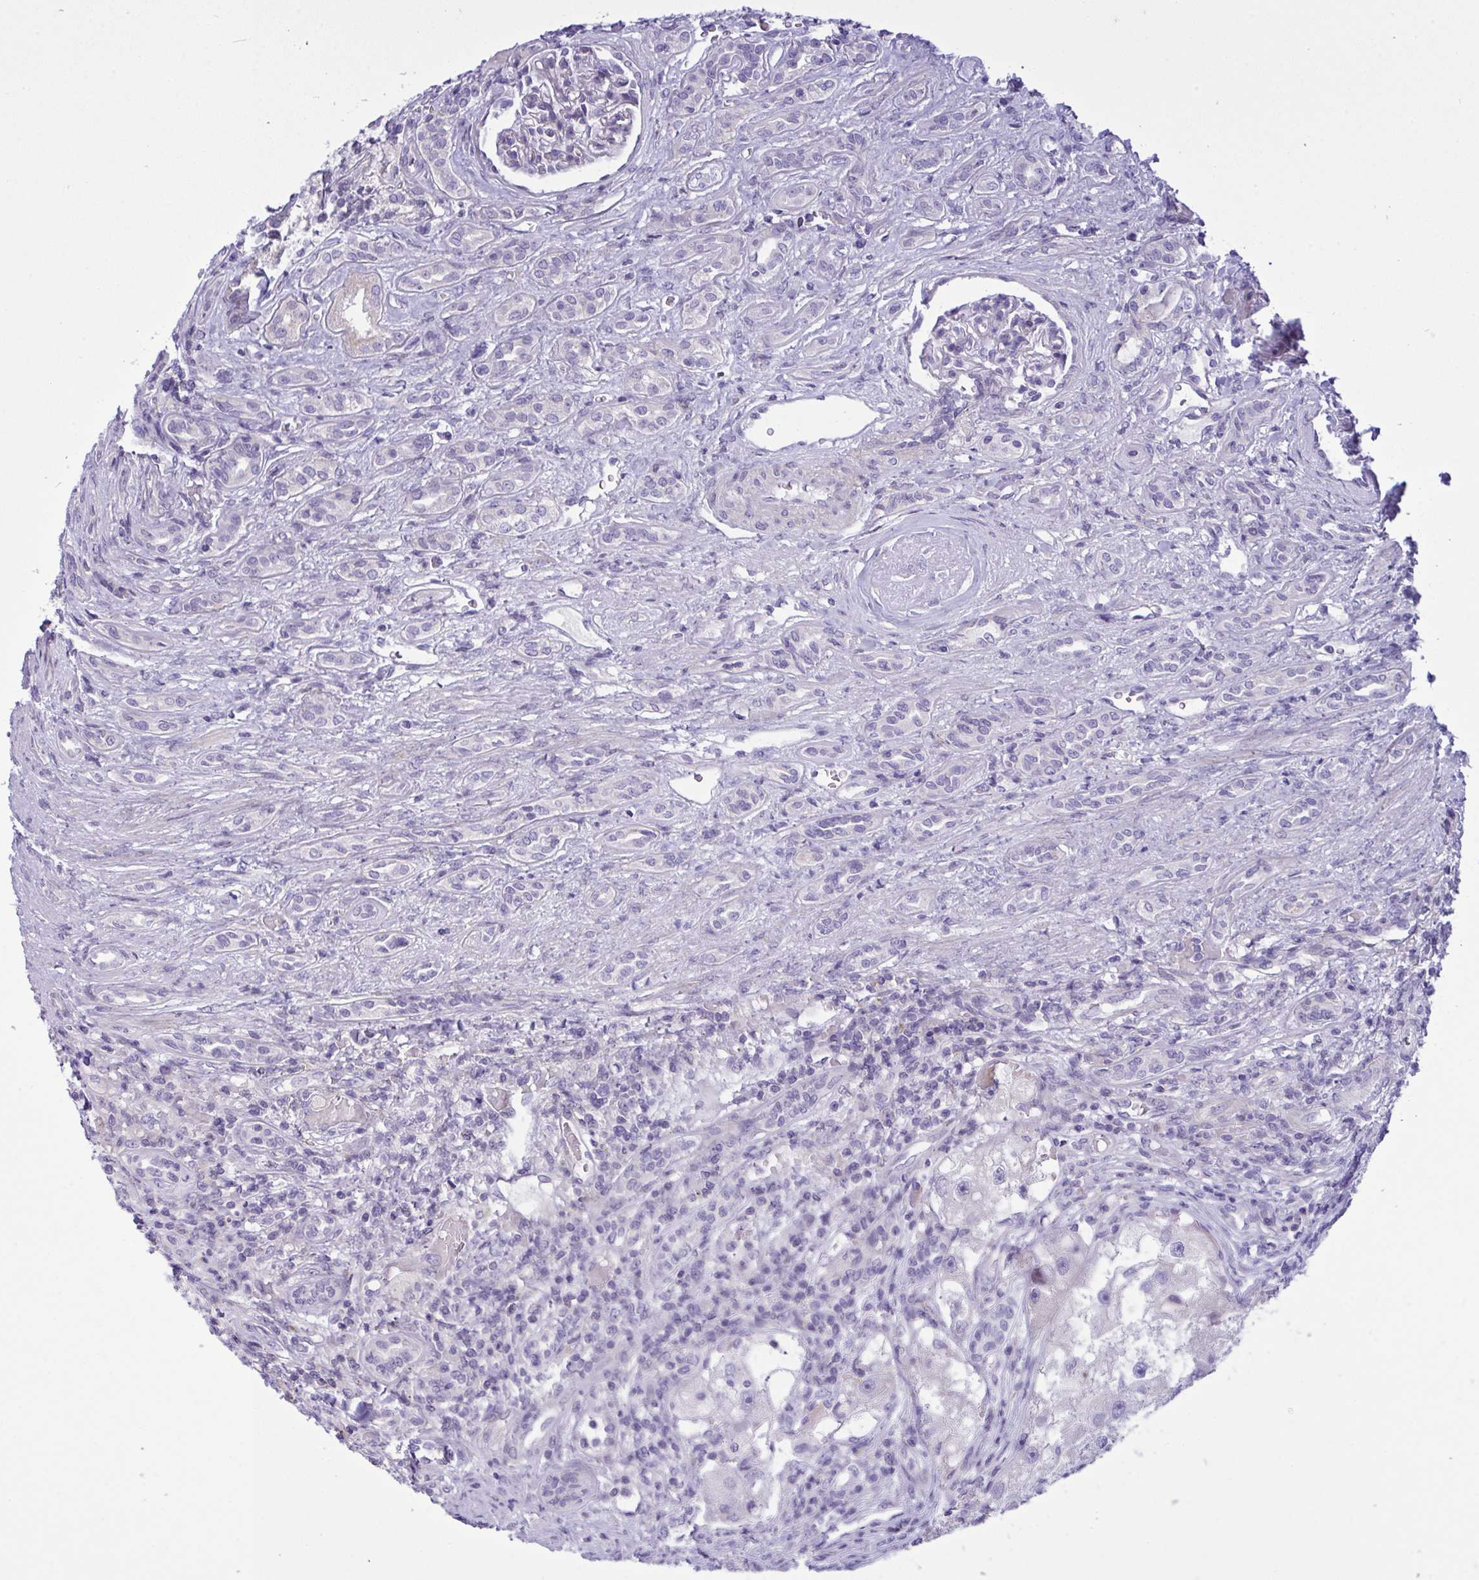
{"staining": {"intensity": "negative", "quantity": "none", "location": "none"}, "tissue": "renal cancer", "cell_type": "Tumor cells", "image_type": "cancer", "snomed": [{"axis": "morphology", "description": "Adenocarcinoma, NOS"}, {"axis": "topography", "description": "Kidney"}], "caption": "This is an IHC micrograph of human adenocarcinoma (renal). There is no expression in tumor cells.", "gene": "WDR97", "patient": {"sex": "male", "age": 63}}